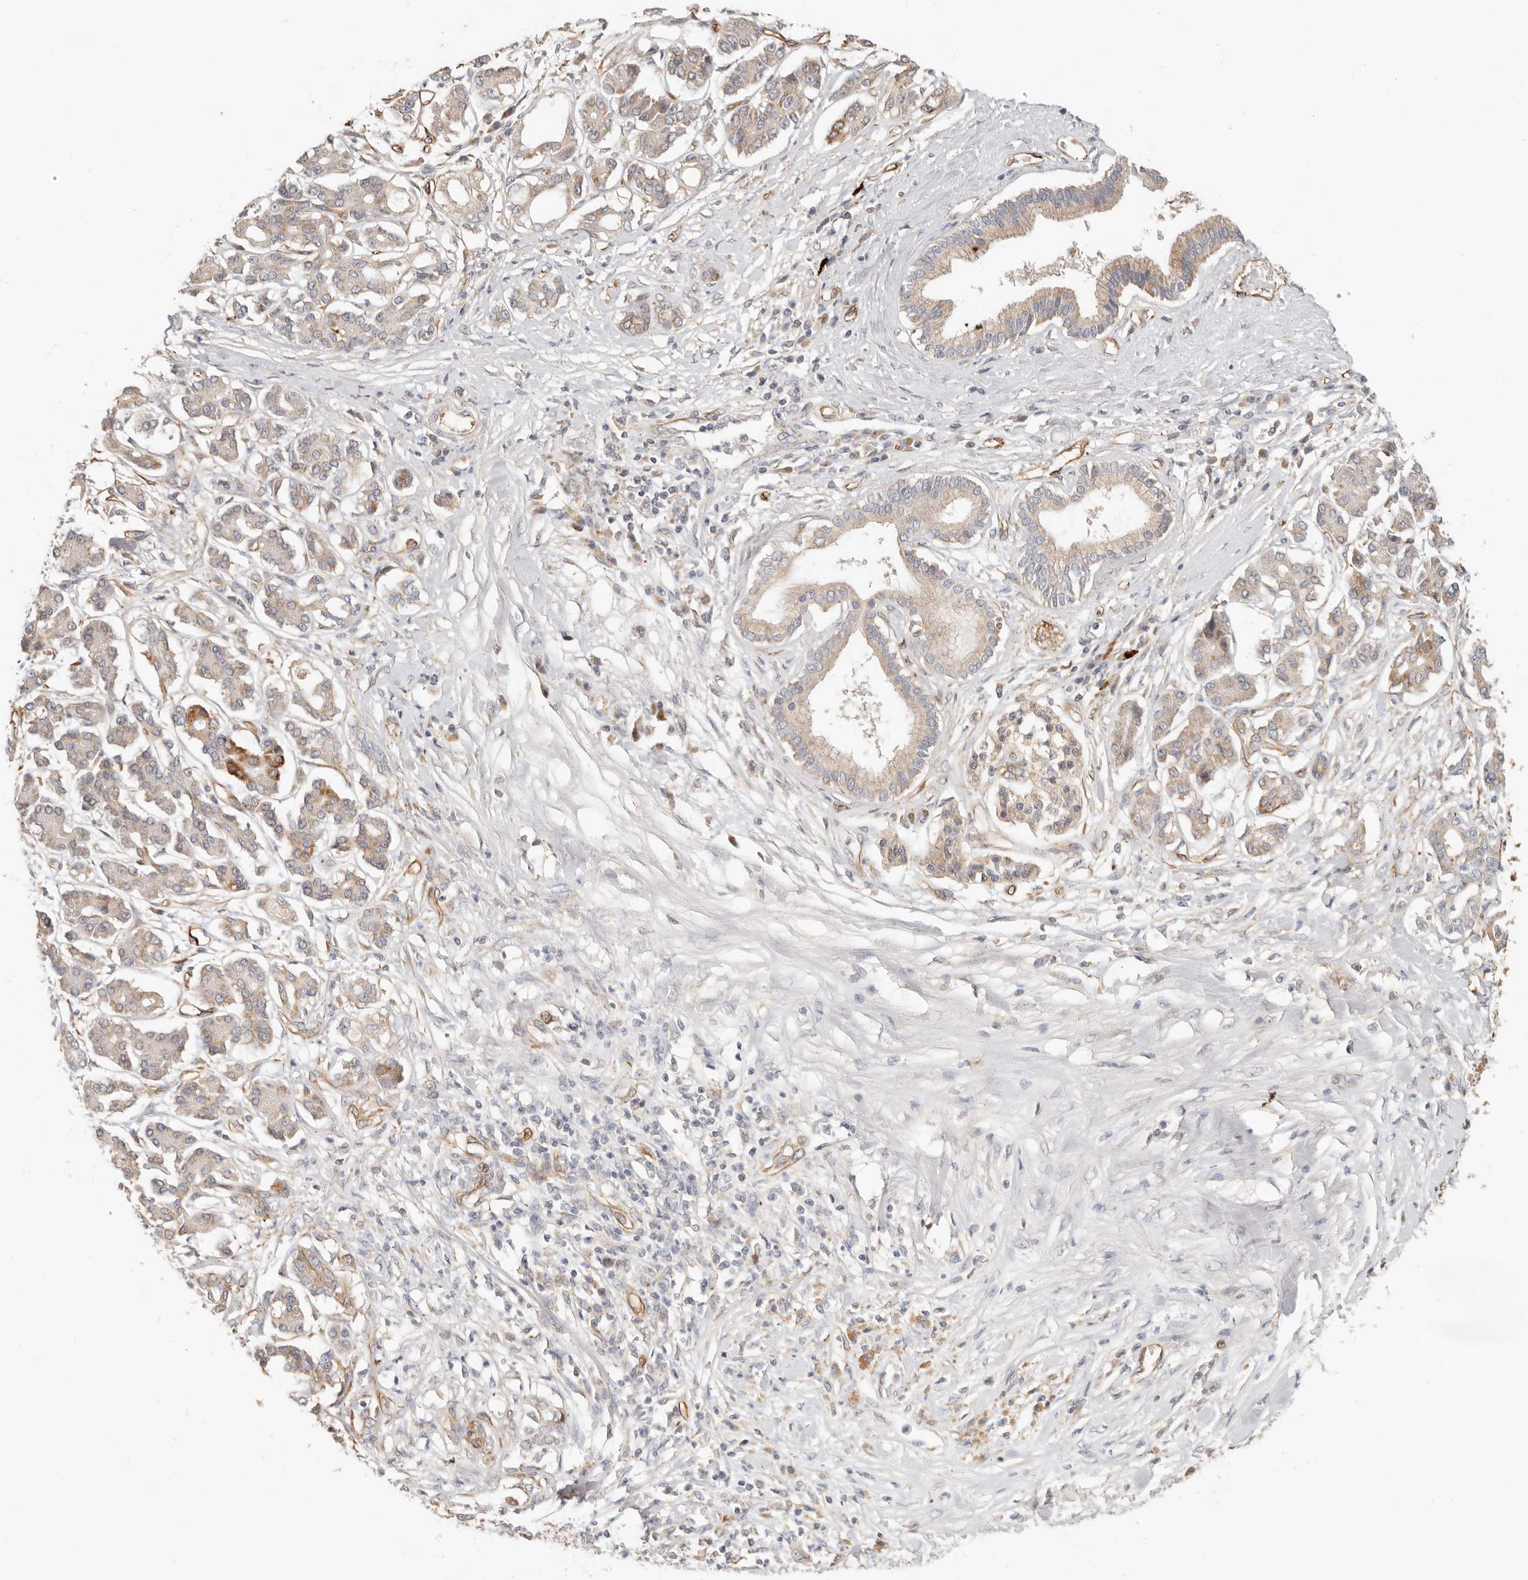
{"staining": {"intensity": "weak", "quantity": "<25%", "location": "cytoplasmic/membranous"}, "tissue": "pancreatic cancer", "cell_type": "Tumor cells", "image_type": "cancer", "snomed": [{"axis": "morphology", "description": "Adenocarcinoma, NOS"}, {"axis": "topography", "description": "Pancreas"}], "caption": "A high-resolution image shows IHC staining of pancreatic adenocarcinoma, which displays no significant staining in tumor cells.", "gene": "SPRING1", "patient": {"sex": "female", "age": 56}}